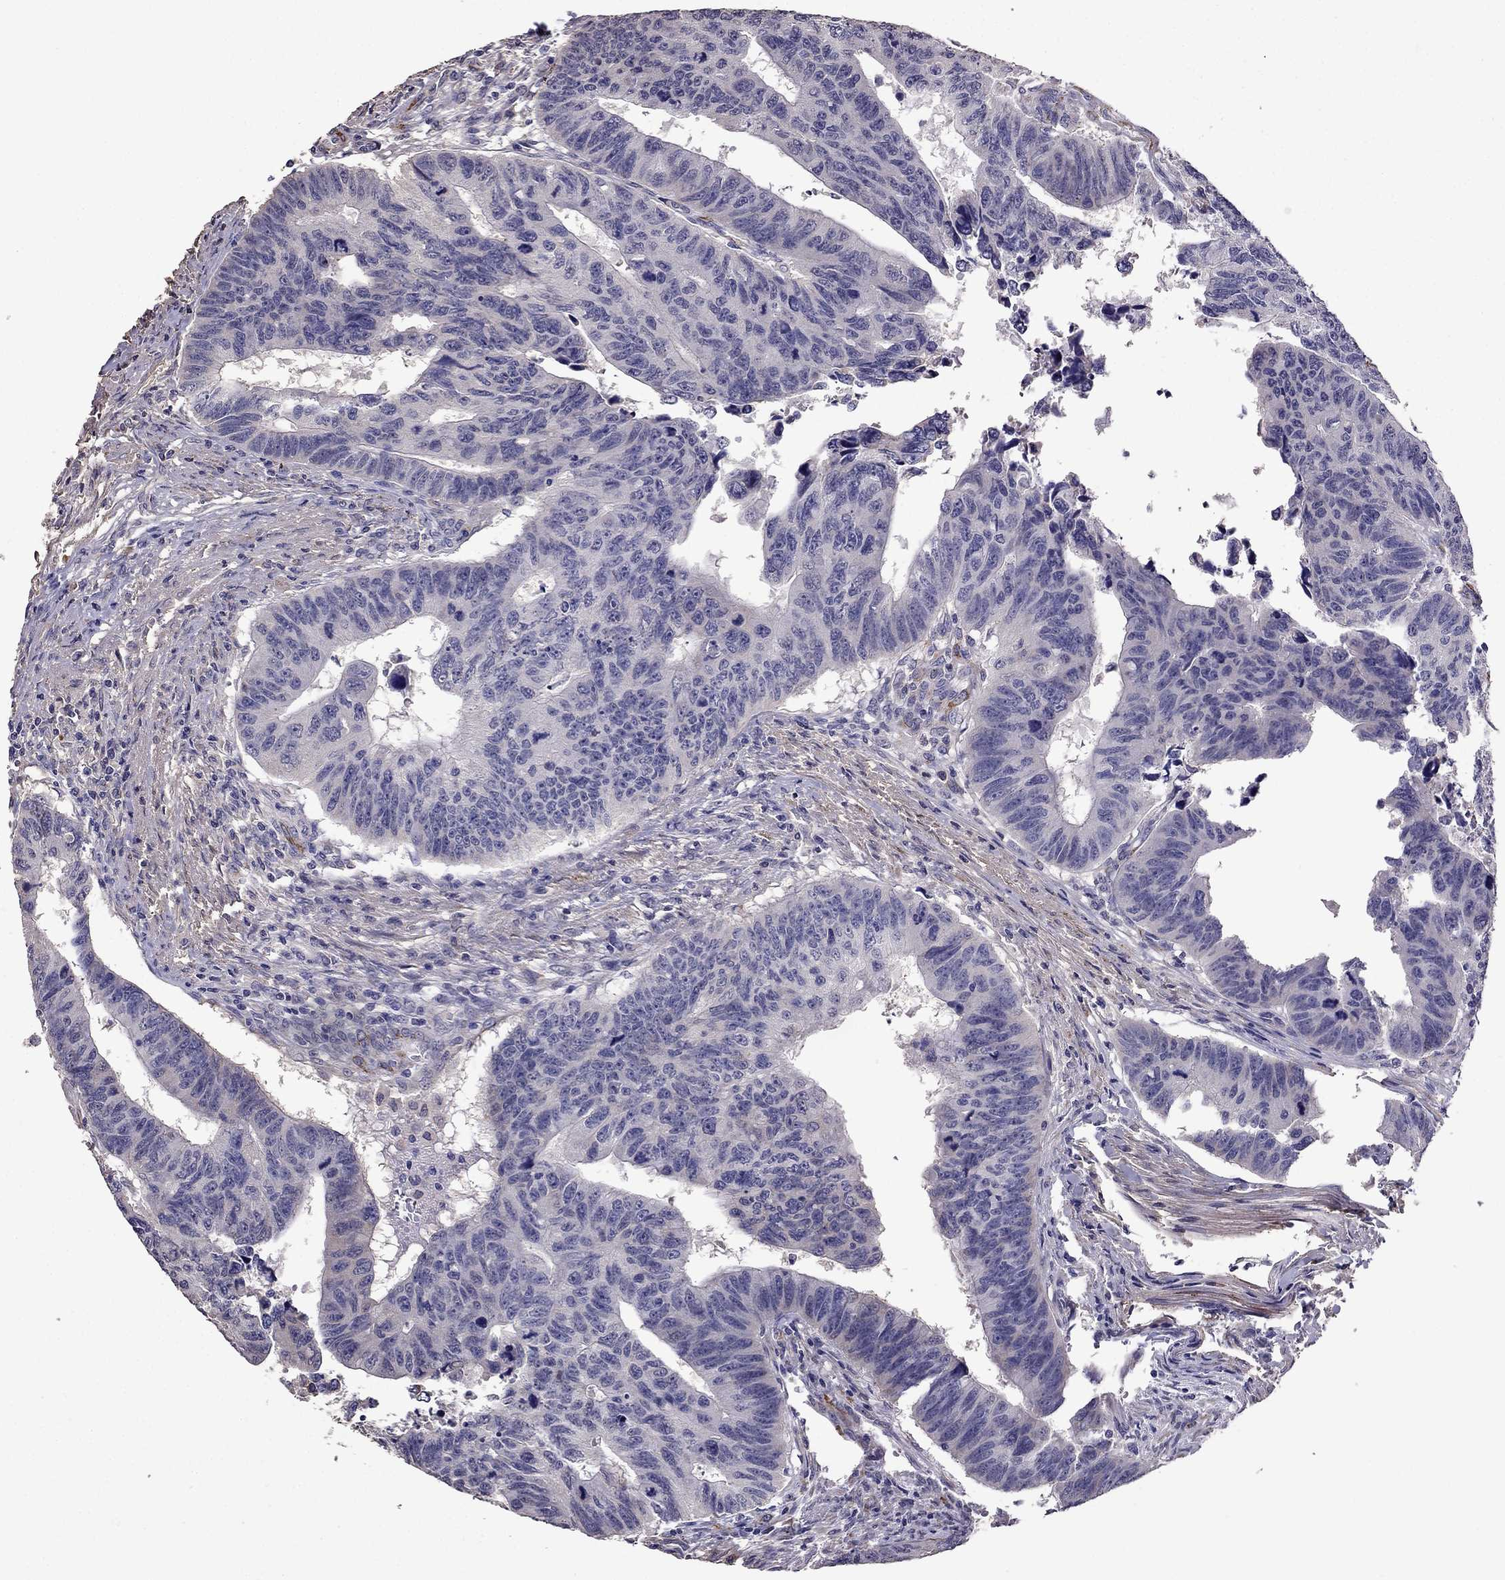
{"staining": {"intensity": "negative", "quantity": "none", "location": "none"}, "tissue": "colorectal cancer", "cell_type": "Tumor cells", "image_type": "cancer", "snomed": [{"axis": "morphology", "description": "Adenocarcinoma, NOS"}, {"axis": "topography", "description": "Rectum"}], "caption": "The micrograph displays no significant staining in tumor cells of adenocarcinoma (colorectal).", "gene": "CDH9", "patient": {"sex": "female", "age": 85}}